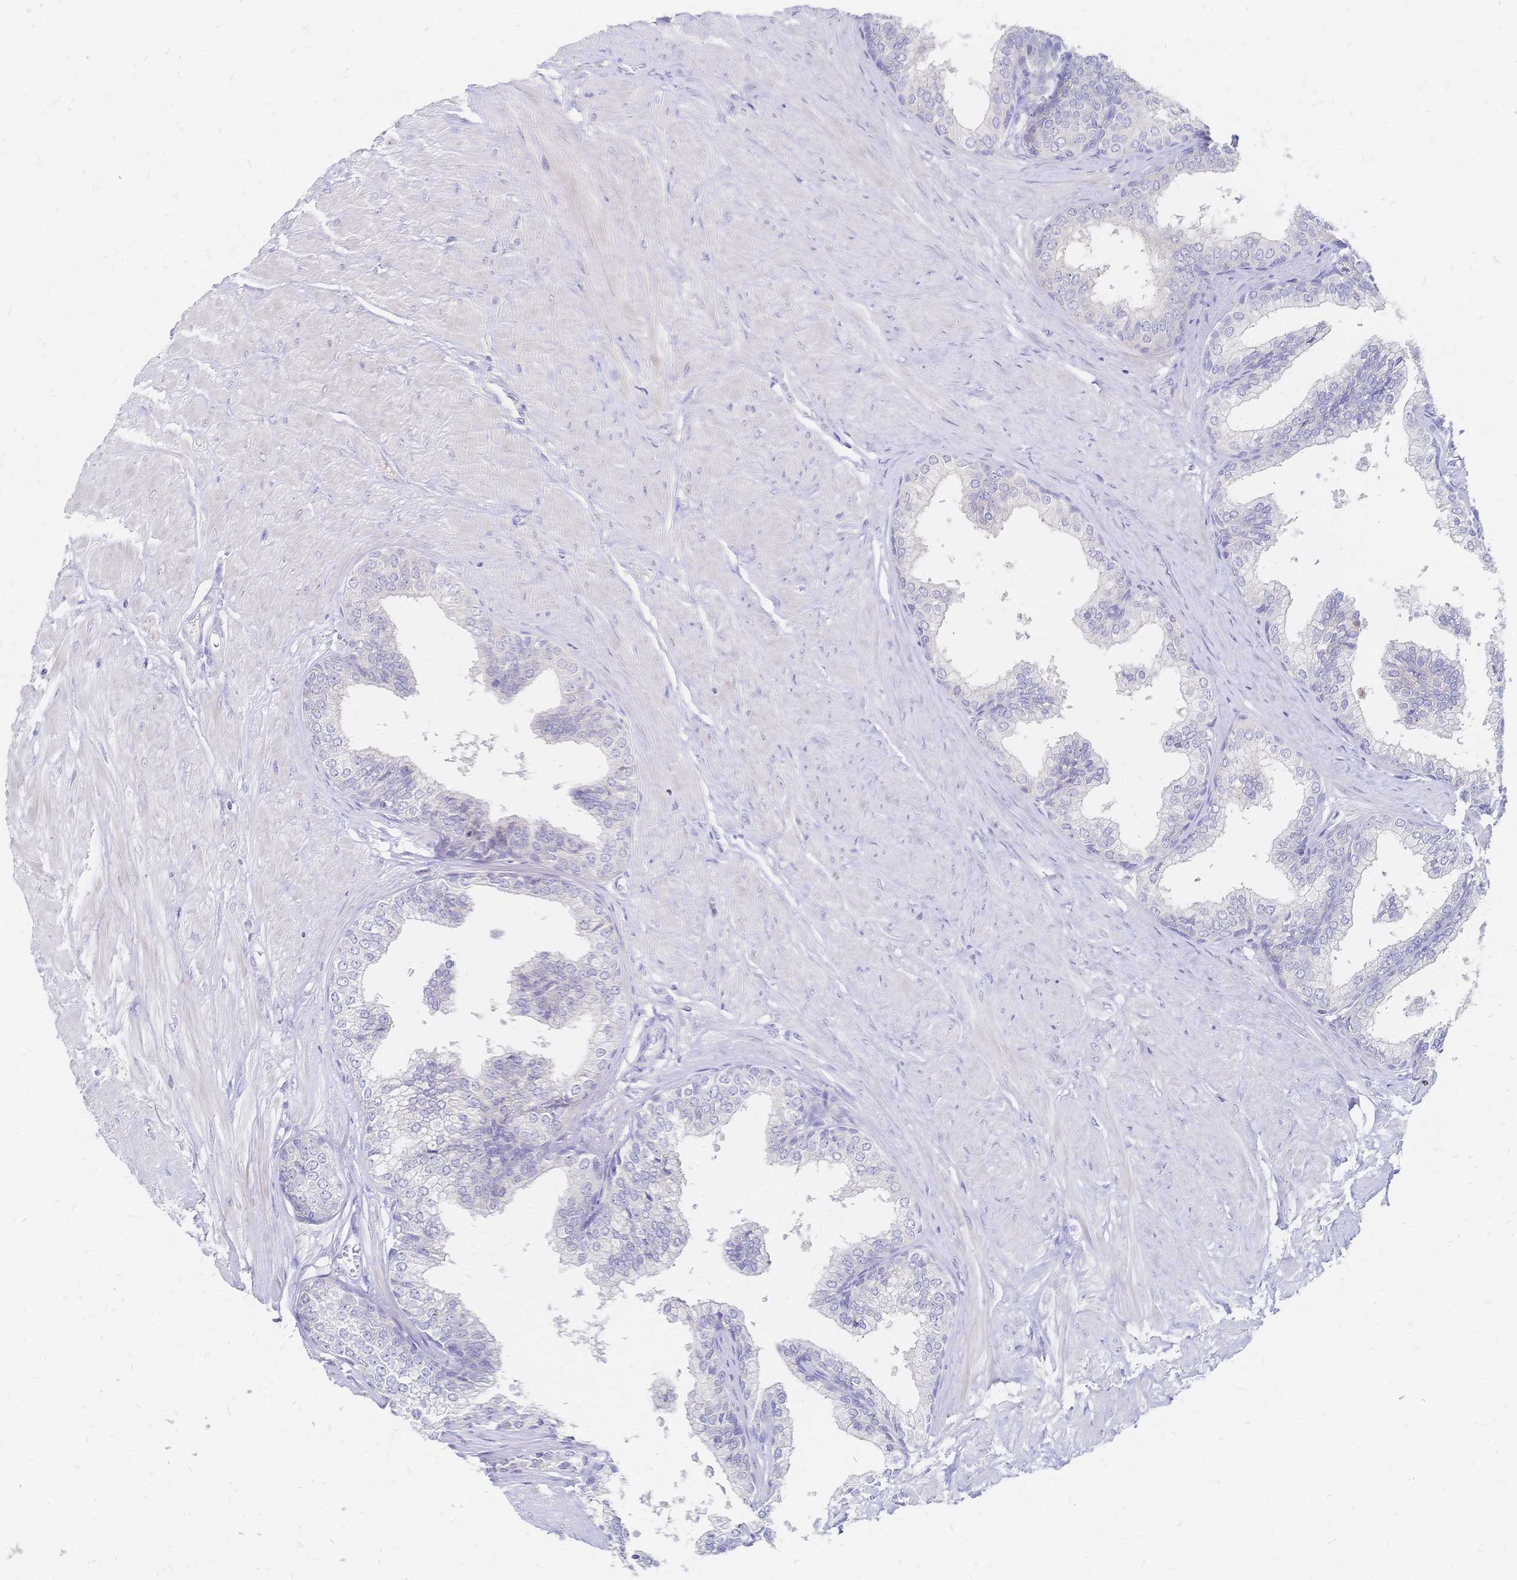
{"staining": {"intensity": "negative", "quantity": "none", "location": "none"}, "tissue": "prostate", "cell_type": "Glandular cells", "image_type": "normal", "snomed": [{"axis": "morphology", "description": "Normal tissue, NOS"}, {"axis": "topography", "description": "Prostate"}, {"axis": "topography", "description": "Peripheral nerve tissue"}], "caption": "Immunohistochemistry image of normal prostate stained for a protein (brown), which shows no staining in glandular cells.", "gene": "VWC2L", "patient": {"sex": "male", "age": 55}}